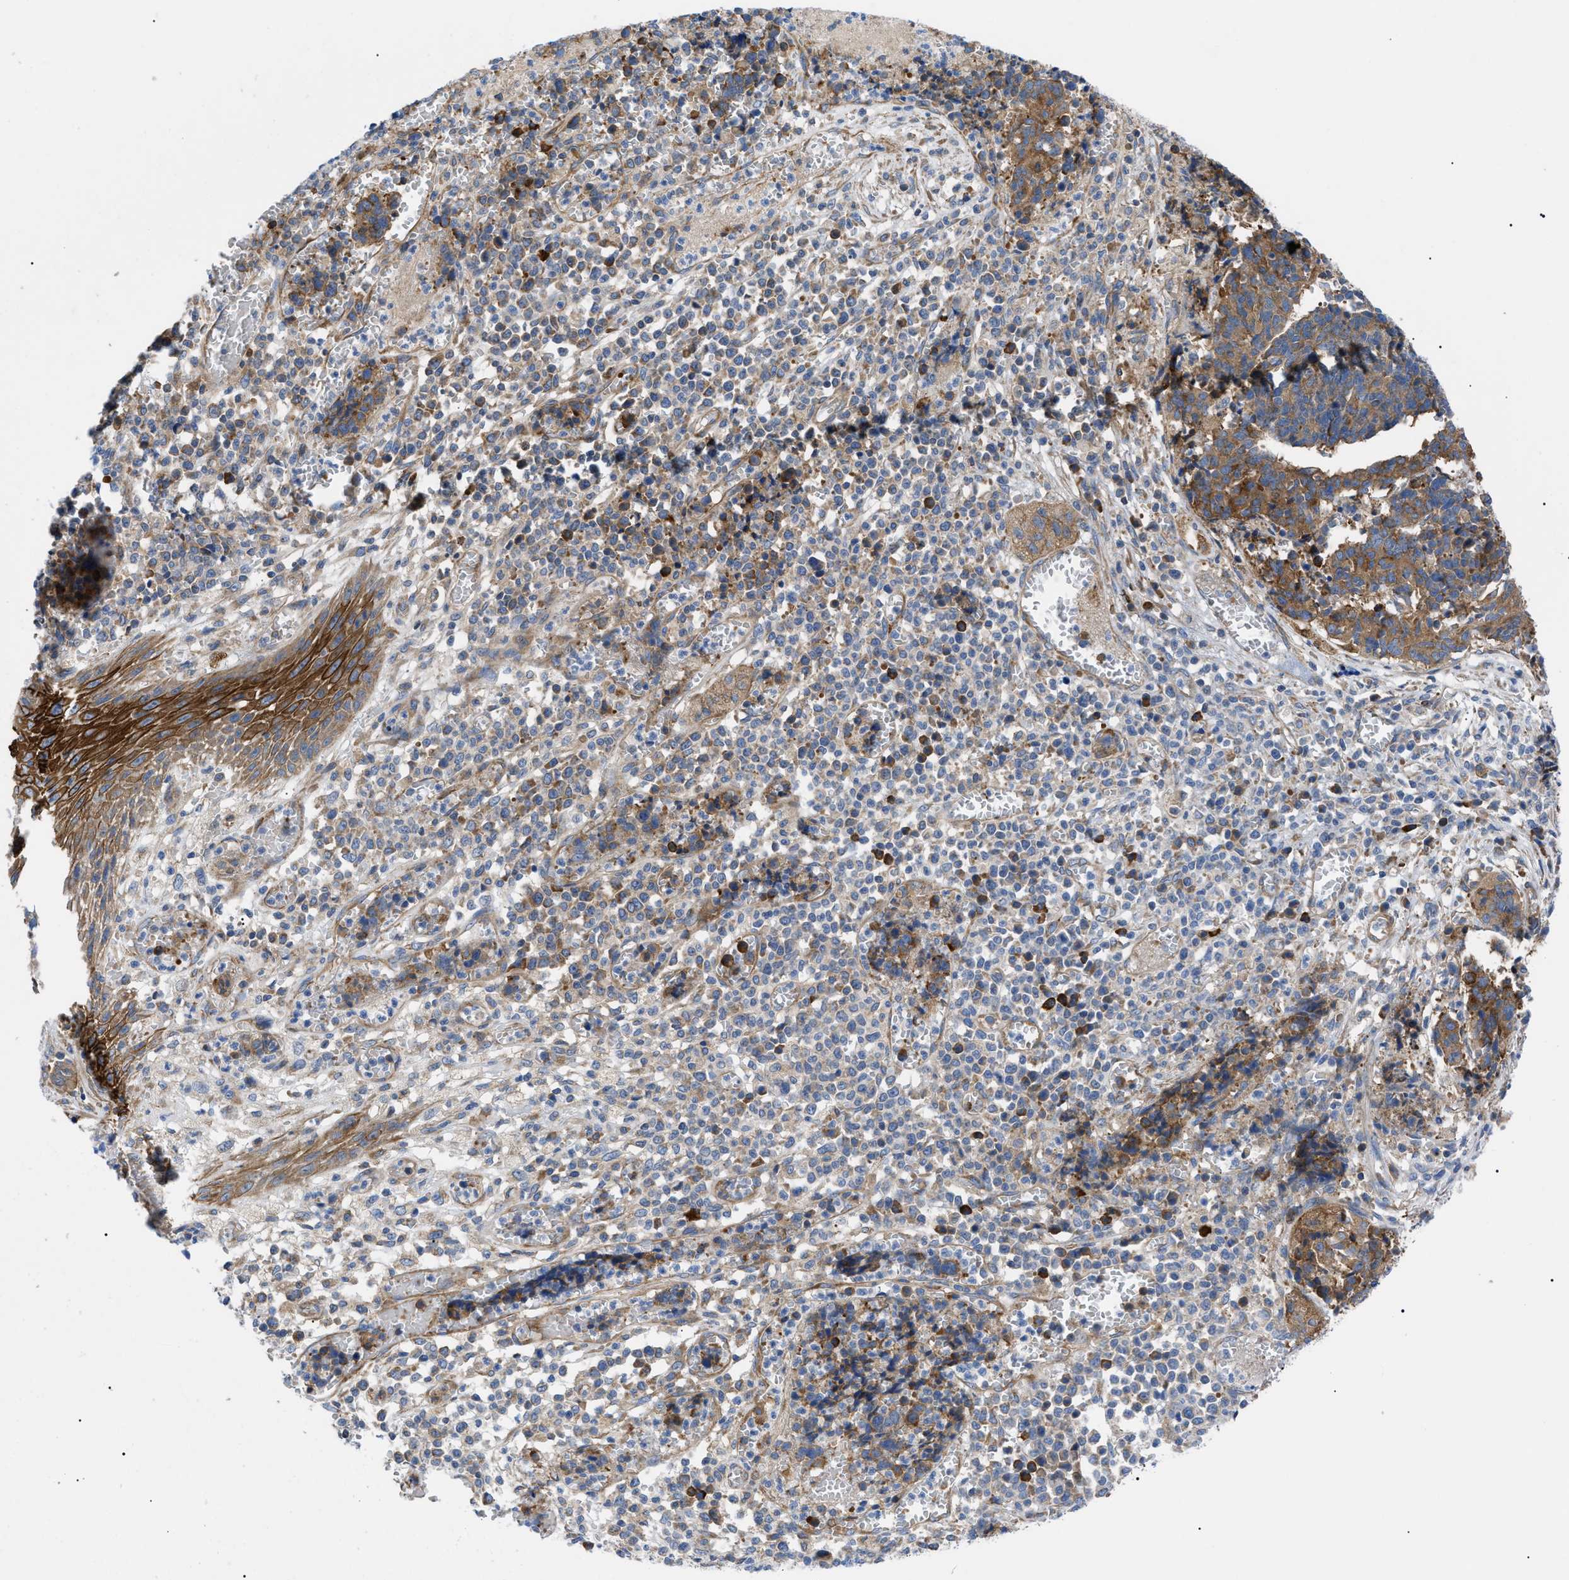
{"staining": {"intensity": "moderate", "quantity": ">75%", "location": "cytoplasmic/membranous"}, "tissue": "cervical cancer", "cell_type": "Tumor cells", "image_type": "cancer", "snomed": [{"axis": "morphology", "description": "Squamous cell carcinoma, NOS"}, {"axis": "topography", "description": "Cervix"}], "caption": "Cervical cancer (squamous cell carcinoma) stained with IHC exhibits moderate cytoplasmic/membranous positivity in about >75% of tumor cells.", "gene": "HSPB8", "patient": {"sex": "female", "age": 35}}